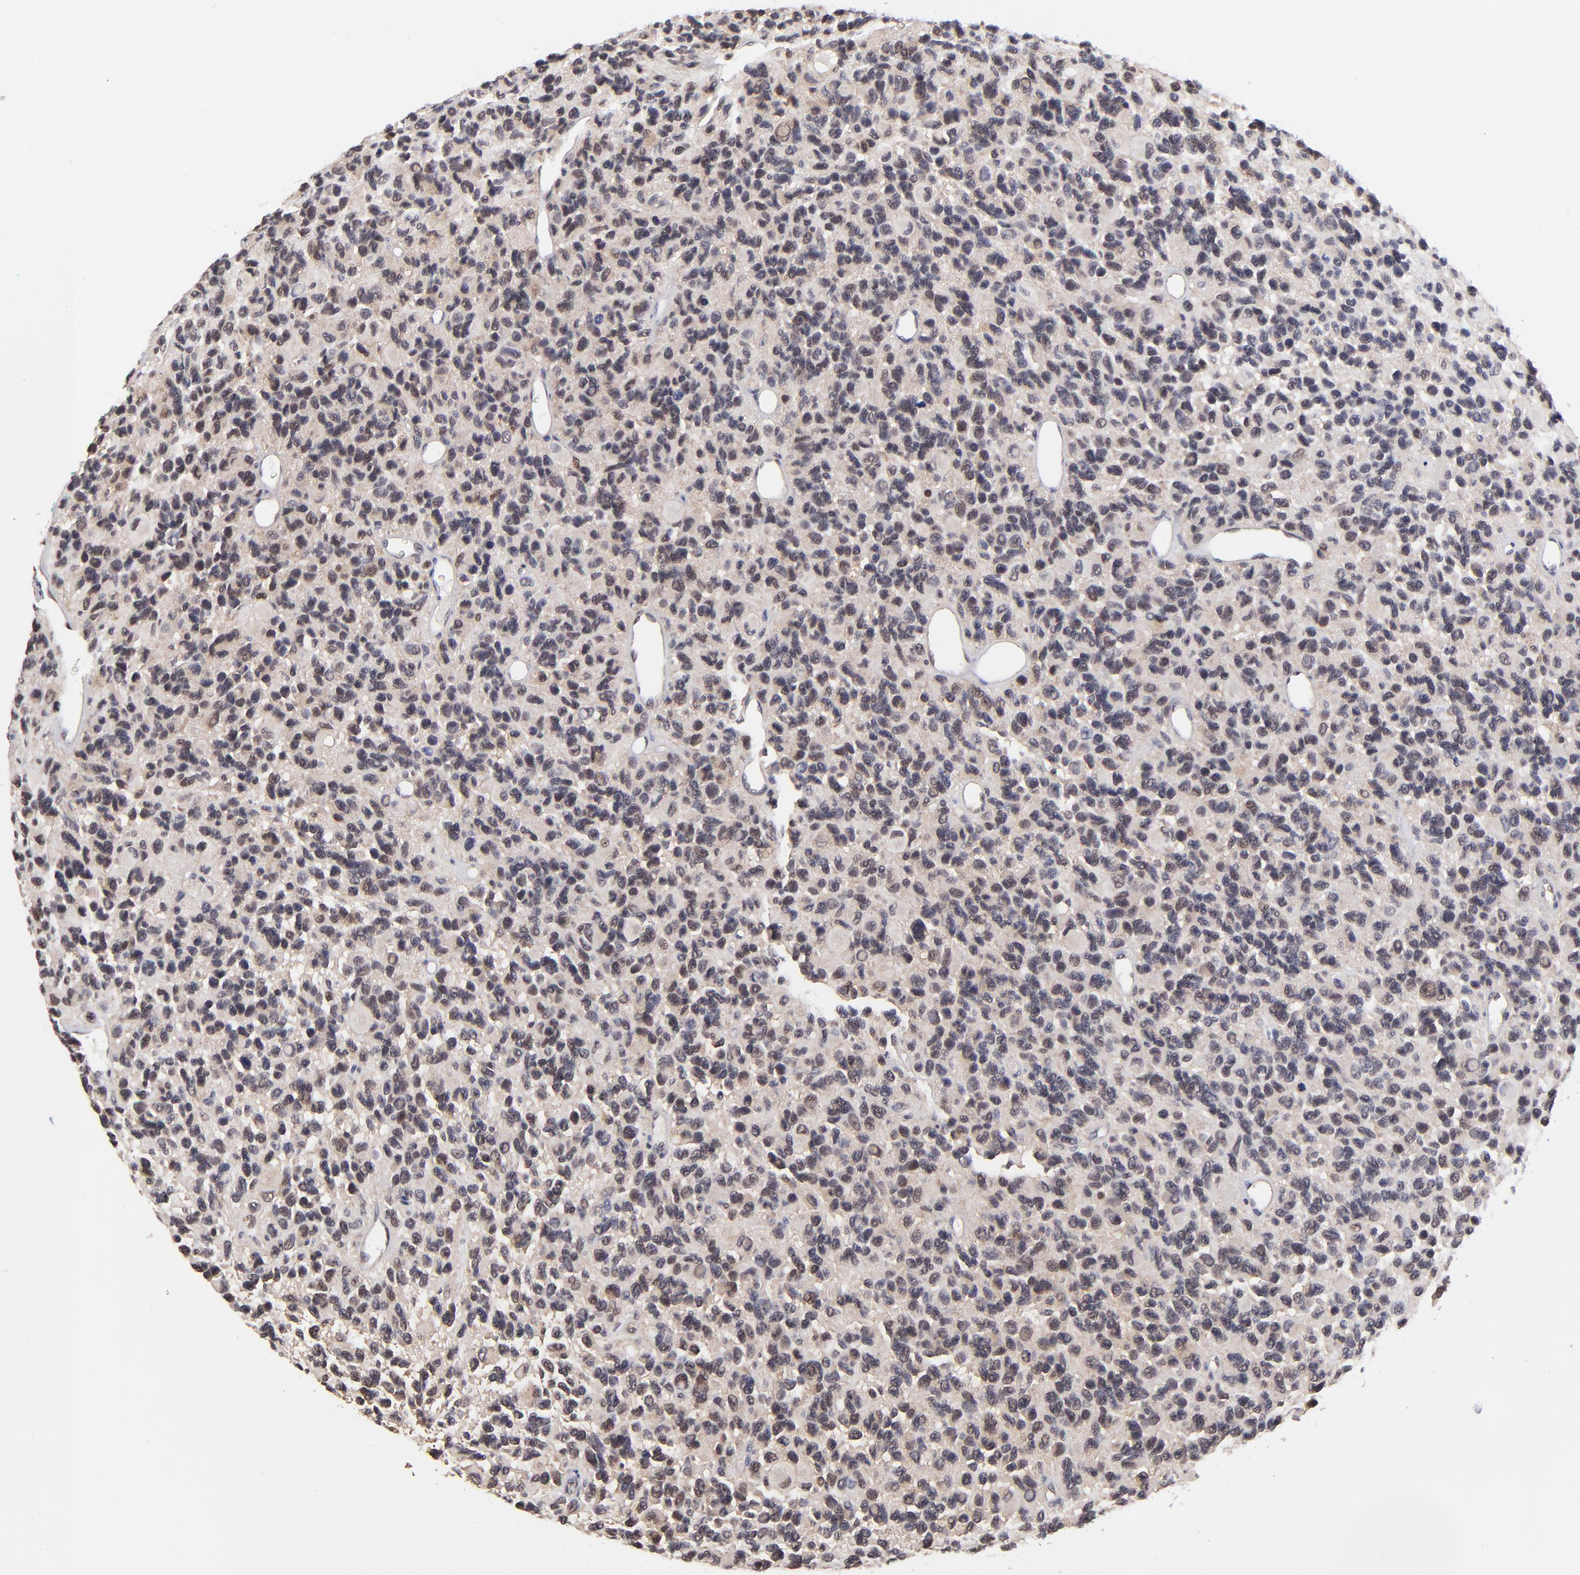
{"staining": {"intensity": "weak", "quantity": "<25%", "location": "nuclear"}, "tissue": "glioma", "cell_type": "Tumor cells", "image_type": "cancer", "snomed": [{"axis": "morphology", "description": "Glioma, malignant, High grade"}, {"axis": "topography", "description": "Brain"}], "caption": "An image of human glioma is negative for staining in tumor cells.", "gene": "PSMC4", "patient": {"sex": "male", "age": 77}}